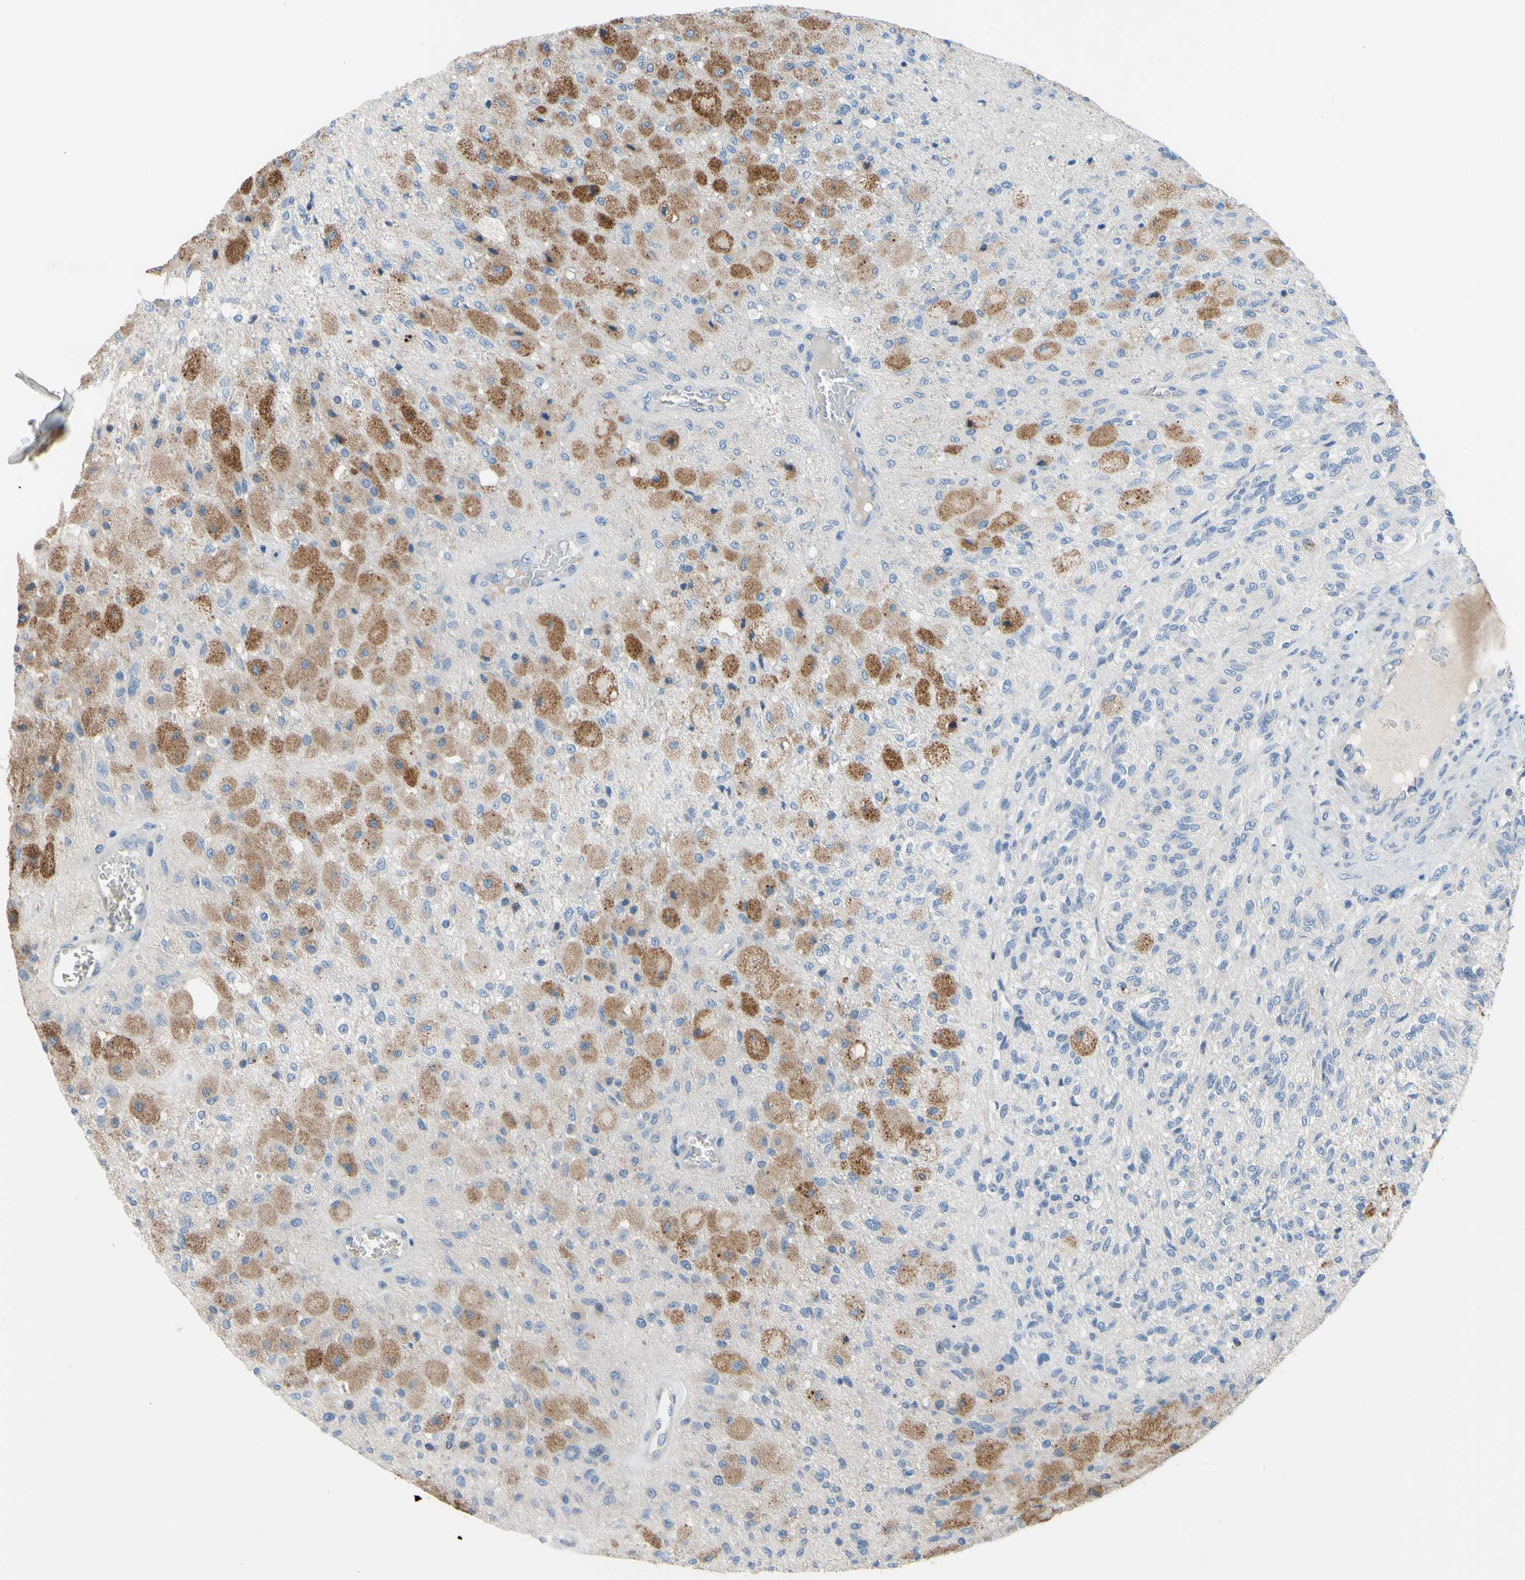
{"staining": {"intensity": "moderate", "quantity": "25%-75%", "location": "cytoplasmic/membranous"}, "tissue": "glioma", "cell_type": "Tumor cells", "image_type": "cancer", "snomed": [{"axis": "morphology", "description": "Normal tissue, NOS"}, {"axis": "morphology", "description": "Glioma, malignant, High grade"}, {"axis": "topography", "description": "Cerebral cortex"}], "caption": "DAB (3,3'-diaminobenzidine) immunohistochemical staining of malignant glioma (high-grade) reveals moderate cytoplasmic/membranous protein expression in about 25%-75% of tumor cells. Immunohistochemistry (ihc) stains the protein in brown and the nuclei are stained blue.", "gene": "TMEM59L", "patient": {"sex": "male", "age": 77}}